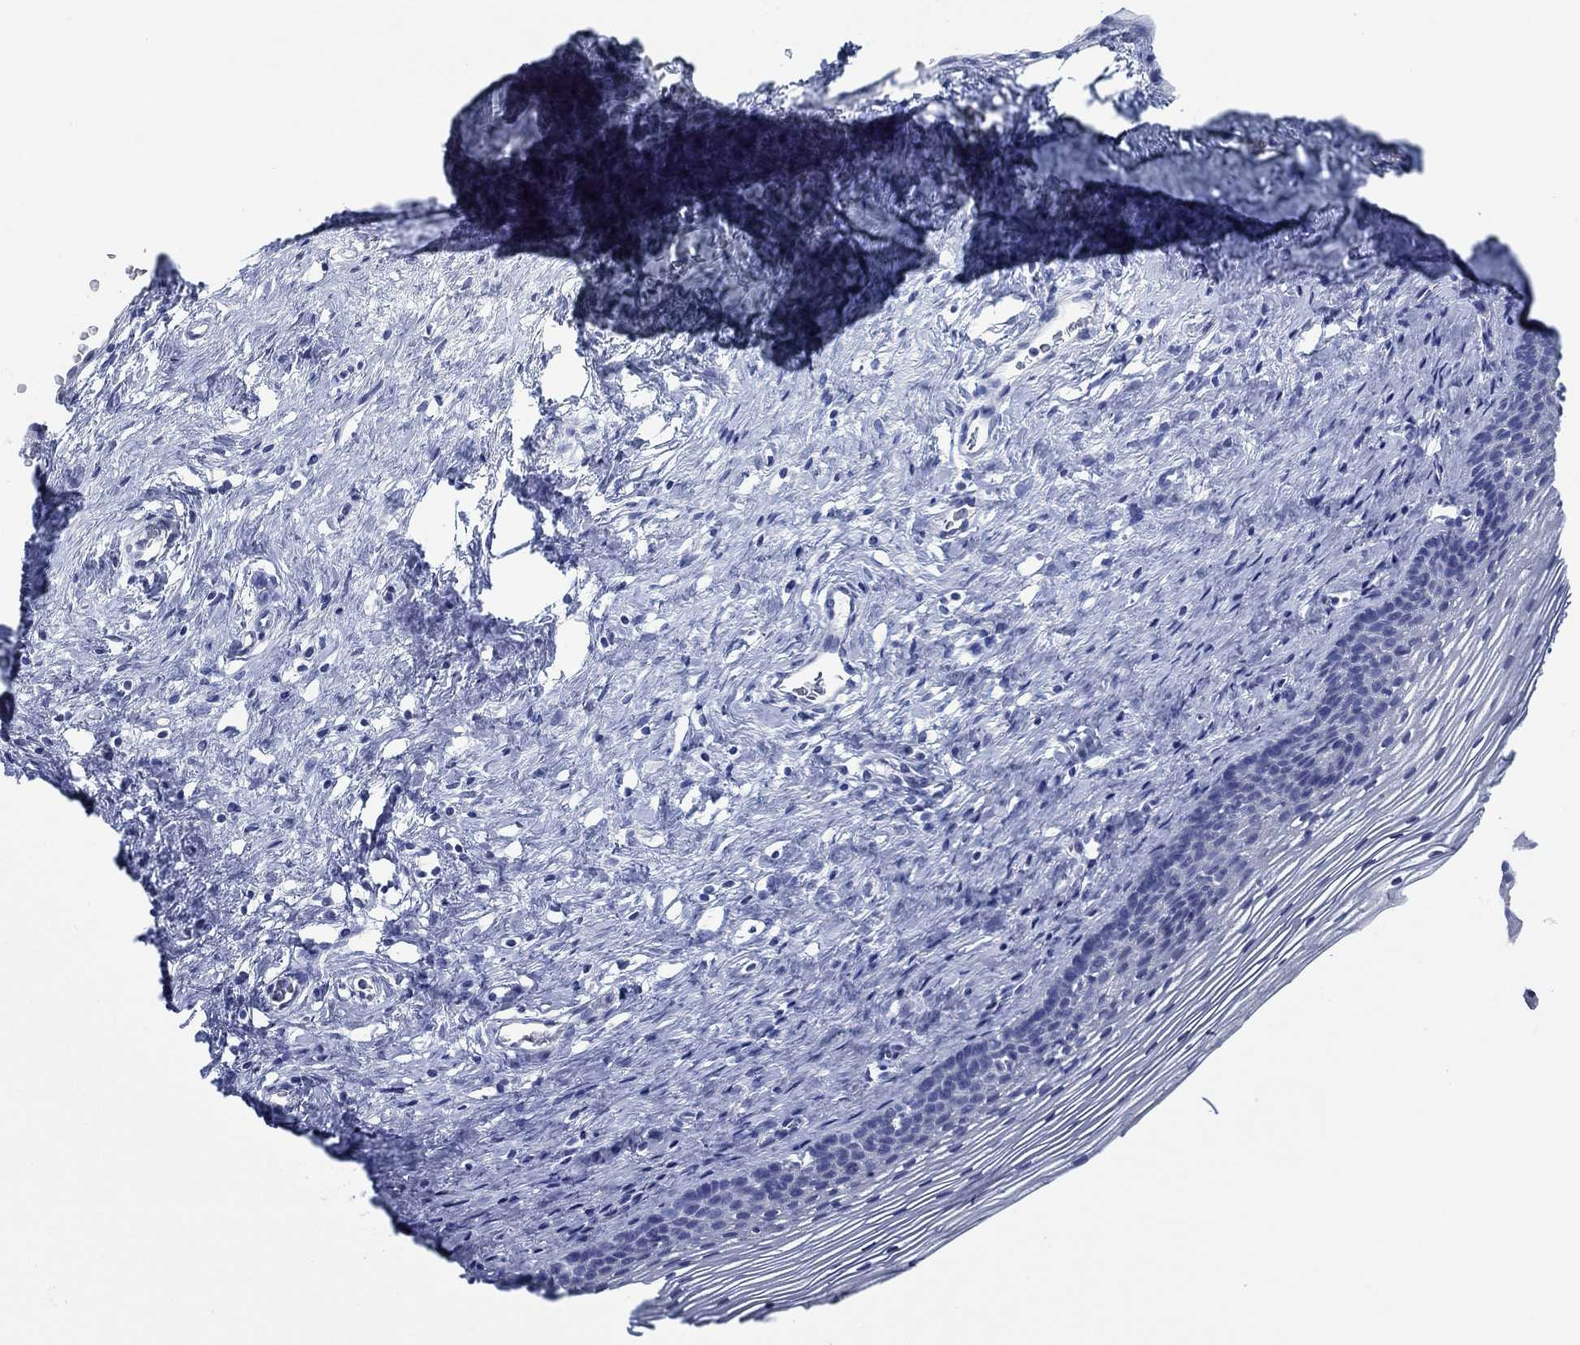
{"staining": {"intensity": "negative", "quantity": "none", "location": "none"}, "tissue": "nasopharynx", "cell_type": "Respiratory epithelial cells", "image_type": "normal", "snomed": [{"axis": "morphology", "description": "Normal tissue, NOS"}, {"axis": "topography", "description": "Nasopharynx"}], "caption": "This is a image of immunohistochemistry (IHC) staining of benign nasopharynx, which shows no staining in respiratory epithelial cells. (Stains: DAB (3,3'-diaminobenzidine) IHC with hematoxylin counter stain, Microscopy: brightfield microscopy at high magnification).", "gene": "TOMM20L", "patient": {"sex": "female", "age": 68}}